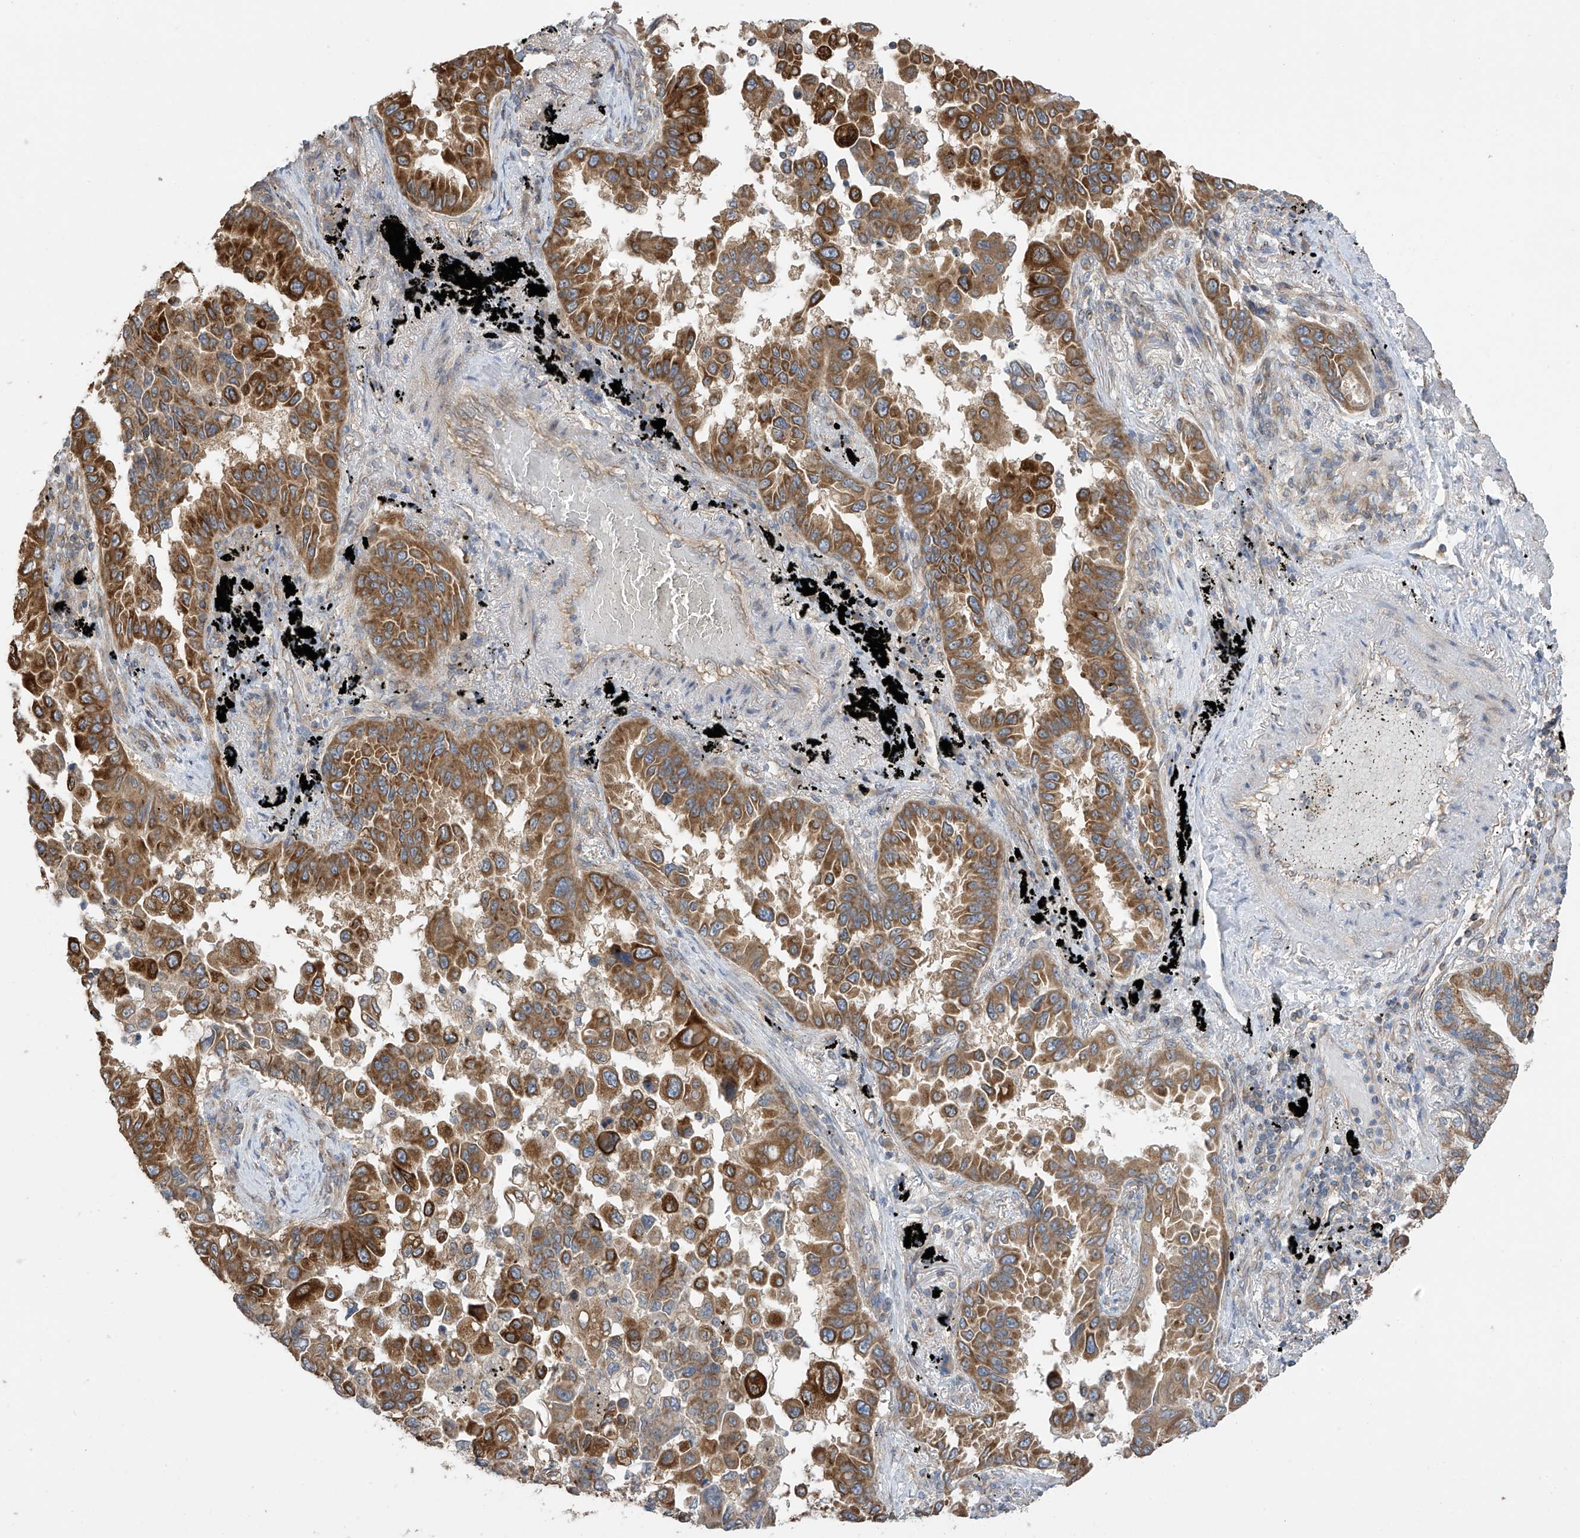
{"staining": {"intensity": "strong", "quantity": ">75%", "location": "cytoplasmic/membranous"}, "tissue": "lung cancer", "cell_type": "Tumor cells", "image_type": "cancer", "snomed": [{"axis": "morphology", "description": "Adenocarcinoma, NOS"}, {"axis": "topography", "description": "Lung"}], "caption": "IHC histopathology image of lung cancer stained for a protein (brown), which reveals high levels of strong cytoplasmic/membranous staining in about >75% of tumor cells.", "gene": "PNPT1", "patient": {"sex": "female", "age": 67}}